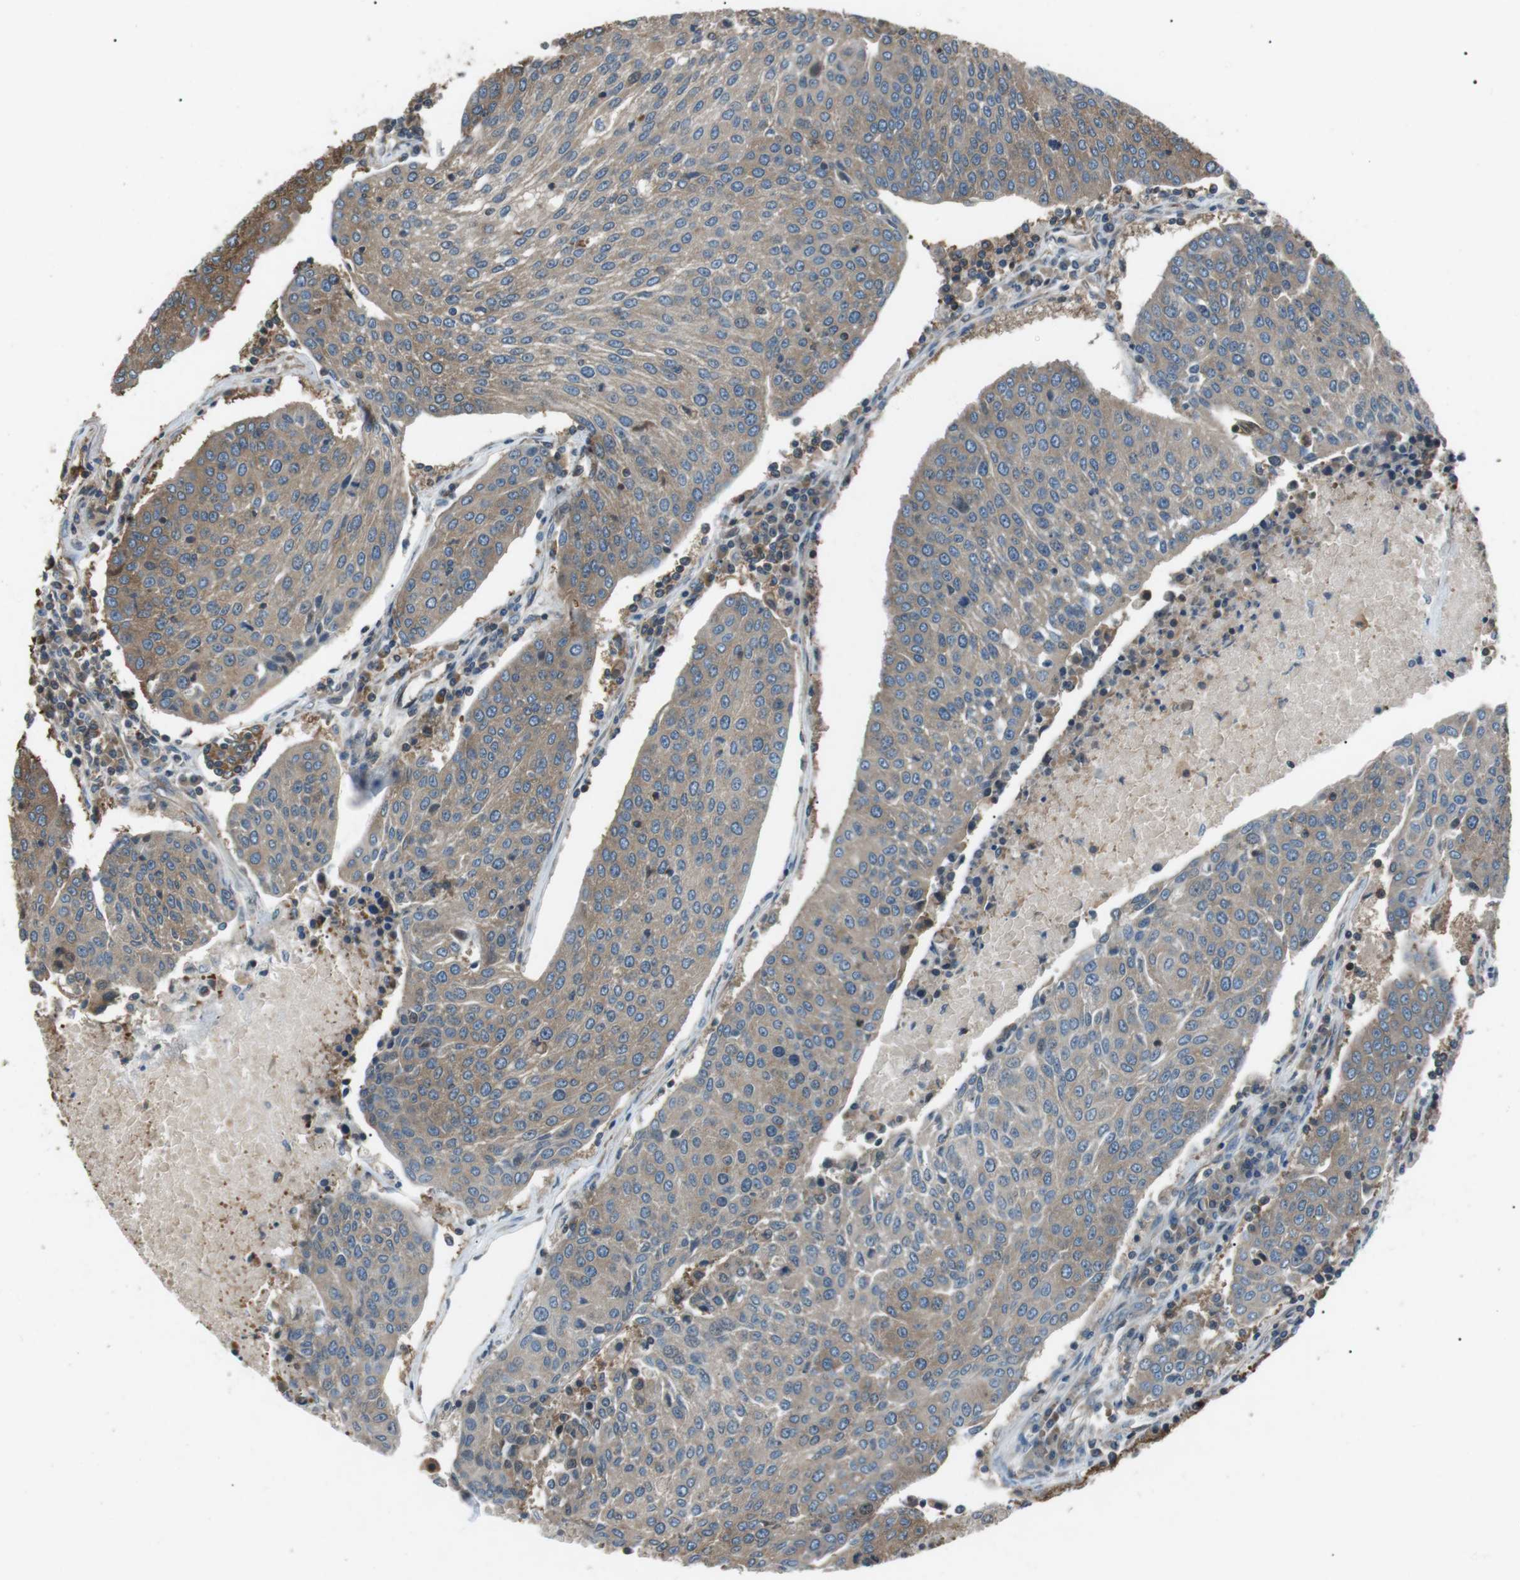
{"staining": {"intensity": "moderate", "quantity": "<25%", "location": "cytoplasmic/membranous"}, "tissue": "urothelial cancer", "cell_type": "Tumor cells", "image_type": "cancer", "snomed": [{"axis": "morphology", "description": "Urothelial carcinoma, High grade"}, {"axis": "topography", "description": "Urinary bladder"}], "caption": "Urothelial carcinoma (high-grade) tissue shows moderate cytoplasmic/membranous expression in approximately <25% of tumor cells", "gene": "GPR161", "patient": {"sex": "female", "age": 85}}